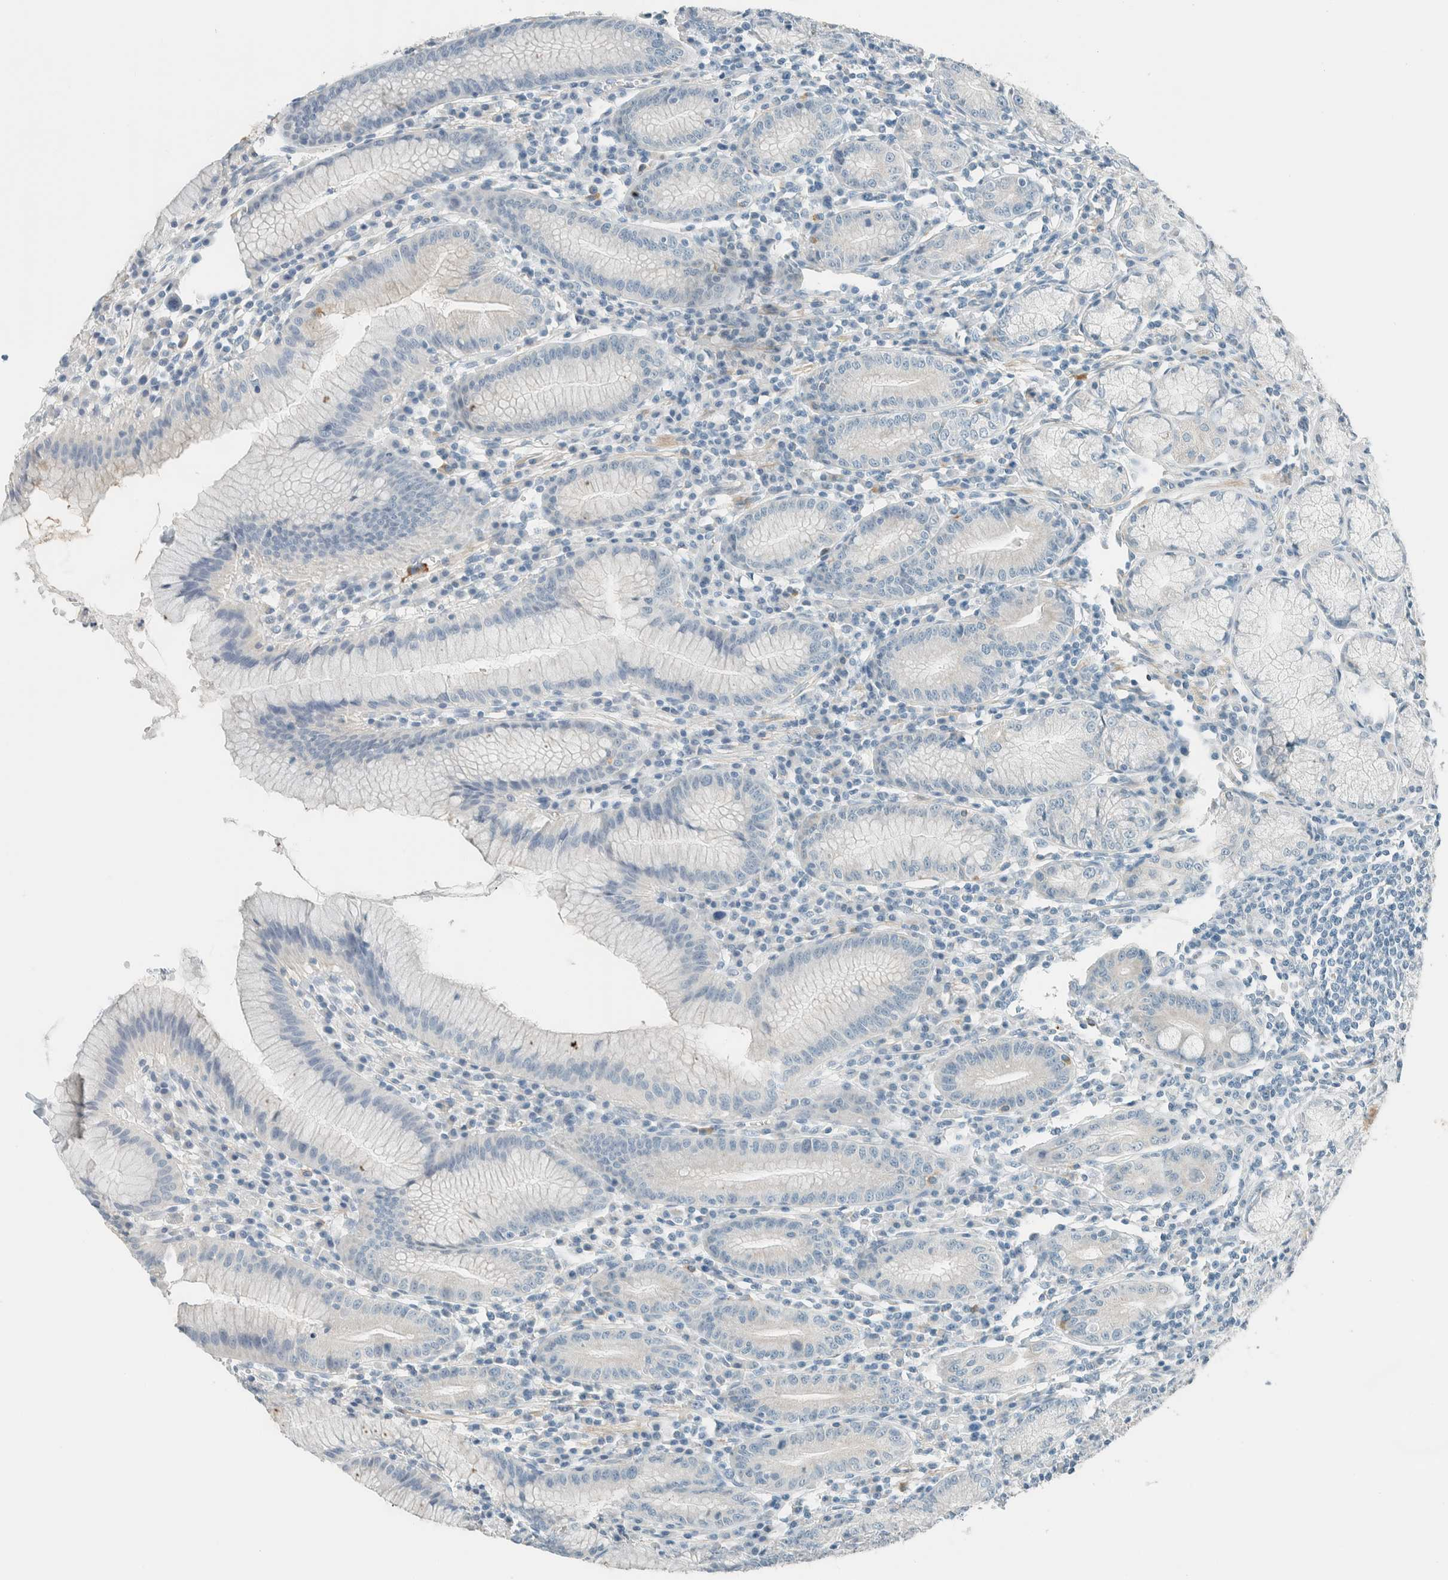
{"staining": {"intensity": "negative", "quantity": "none", "location": "none"}, "tissue": "stomach", "cell_type": "Glandular cells", "image_type": "normal", "snomed": [{"axis": "morphology", "description": "Normal tissue, NOS"}, {"axis": "topography", "description": "Stomach"}], "caption": "Immunohistochemical staining of normal human stomach demonstrates no significant staining in glandular cells. (DAB (3,3'-diaminobenzidine) immunohistochemistry (IHC) with hematoxylin counter stain).", "gene": "SLFN12", "patient": {"sex": "male", "age": 55}}